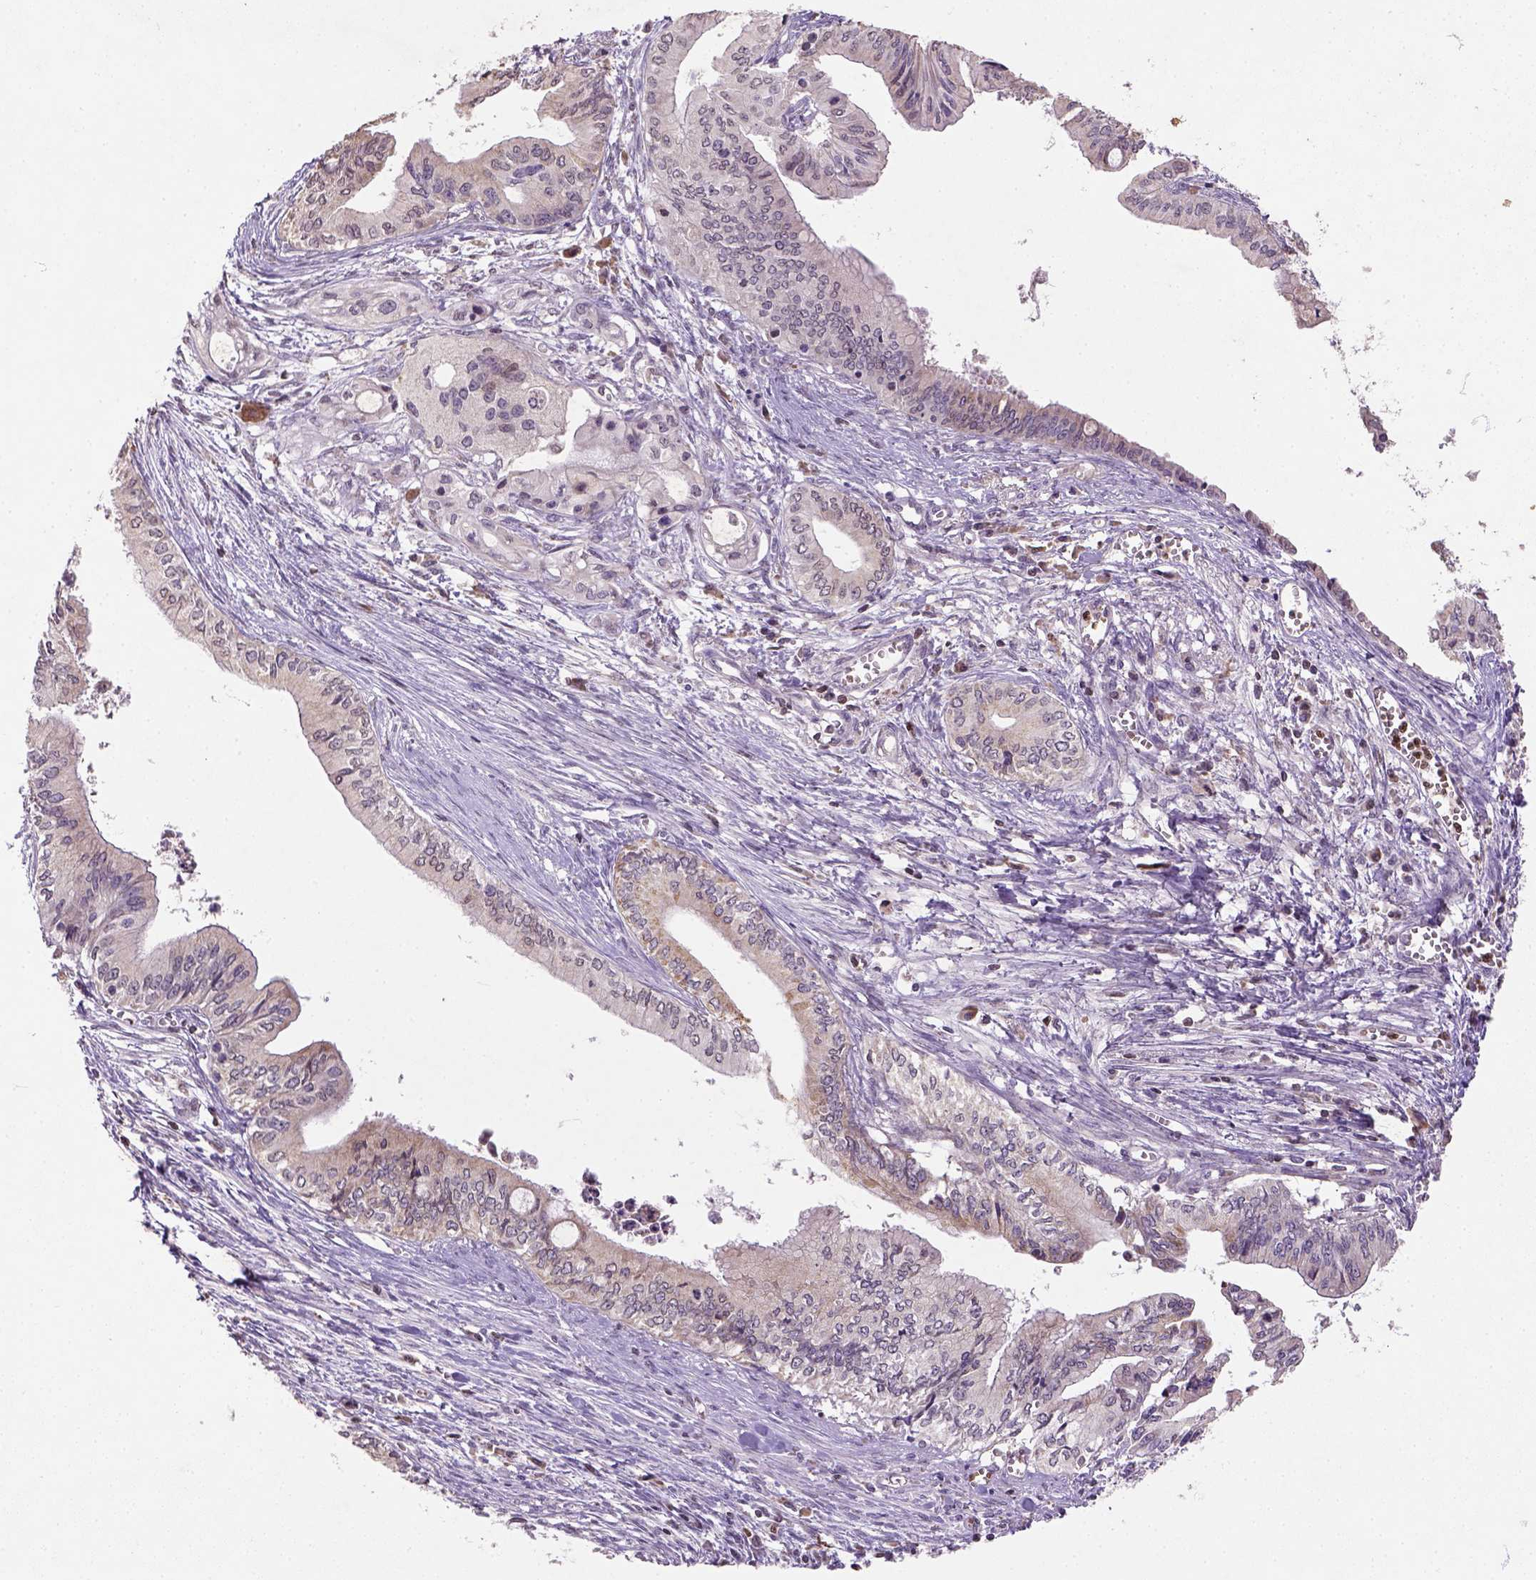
{"staining": {"intensity": "negative", "quantity": "none", "location": "none"}, "tissue": "pancreatic cancer", "cell_type": "Tumor cells", "image_type": "cancer", "snomed": [{"axis": "morphology", "description": "Adenocarcinoma, NOS"}, {"axis": "topography", "description": "Pancreas"}], "caption": "A high-resolution image shows immunohistochemistry (IHC) staining of adenocarcinoma (pancreatic), which exhibits no significant staining in tumor cells.", "gene": "NUDT3", "patient": {"sex": "female", "age": 61}}